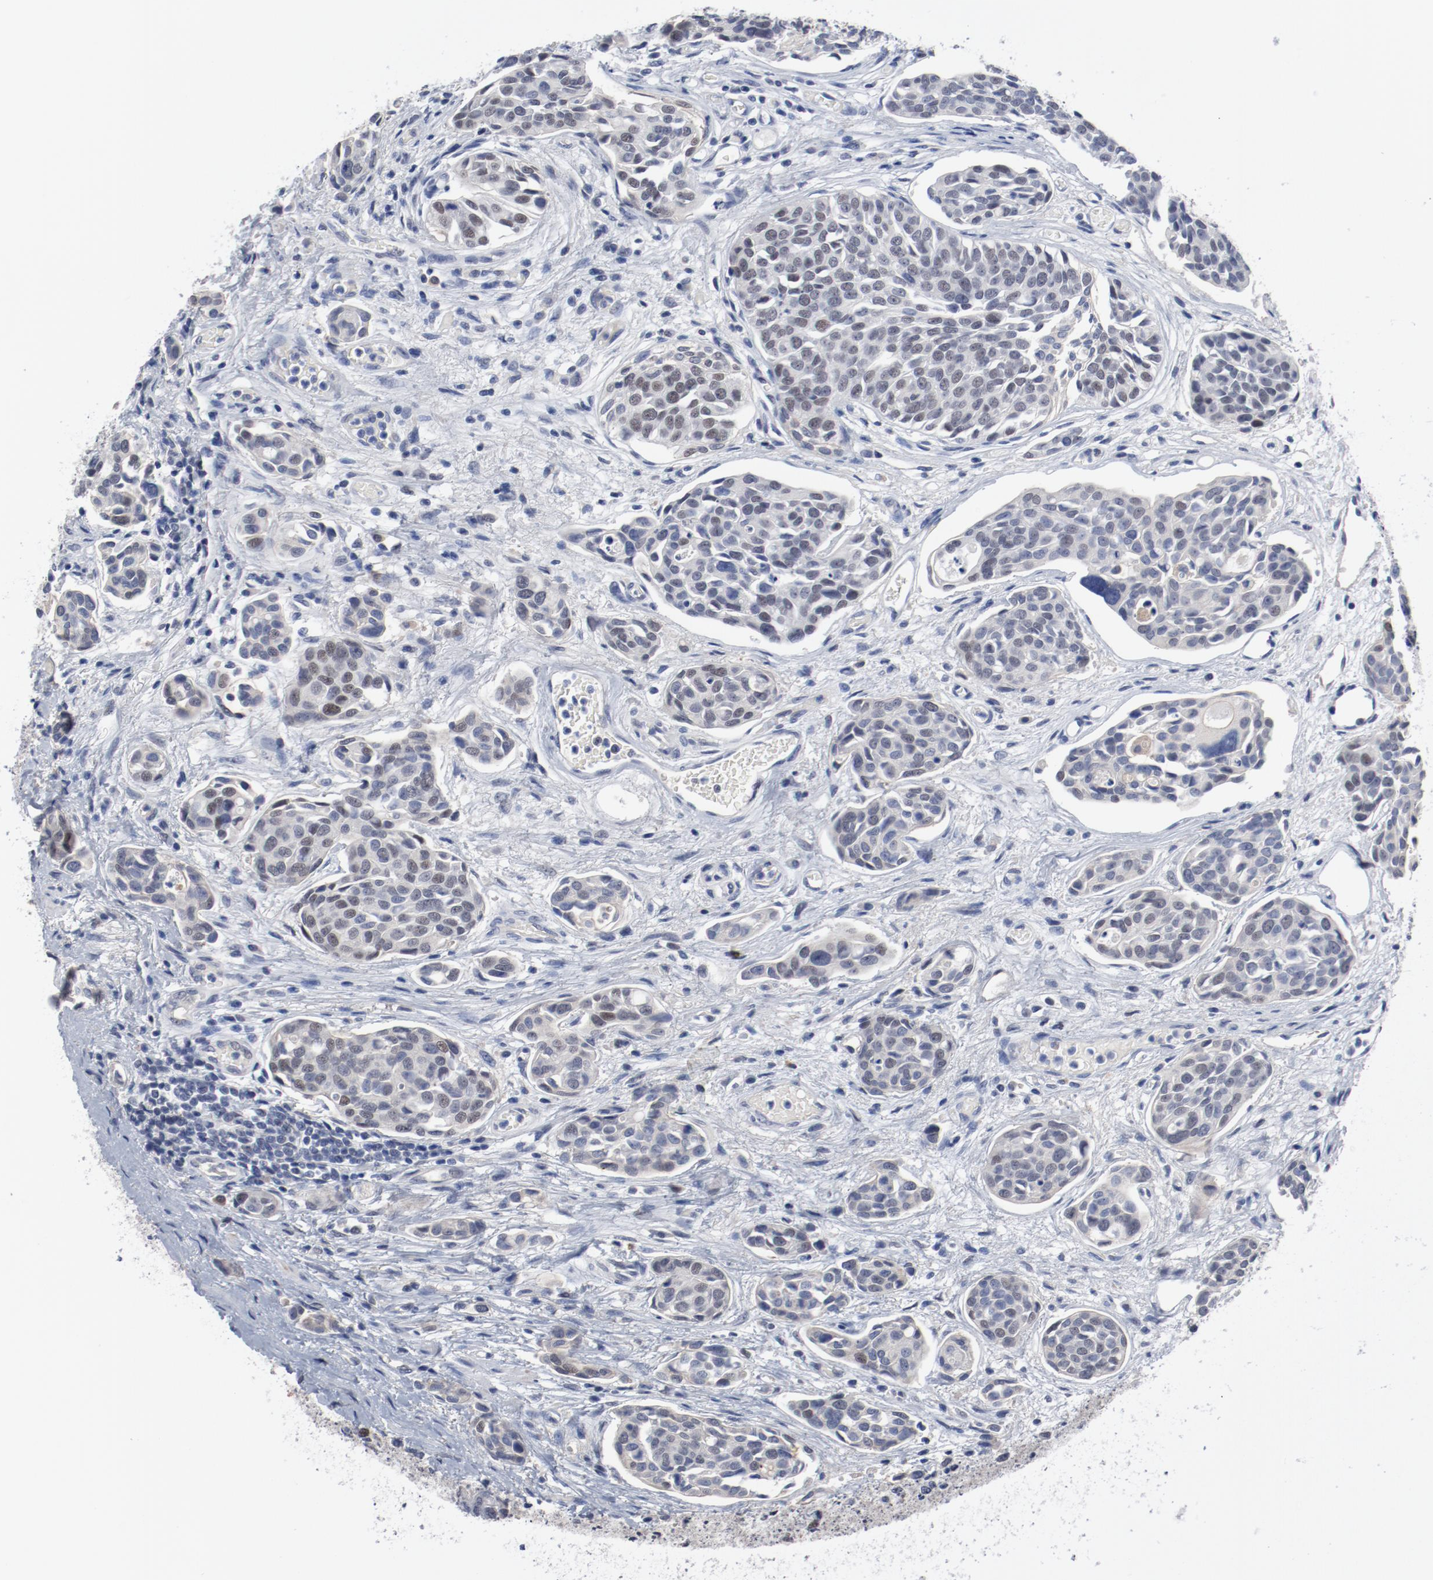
{"staining": {"intensity": "weak", "quantity": "<25%", "location": "nuclear"}, "tissue": "urothelial cancer", "cell_type": "Tumor cells", "image_type": "cancer", "snomed": [{"axis": "morphology", "description": "Urothelial carcinoma, High grade"}, {"axis": "topography", "description": "Urinary bladder"}], "caption": "Immunohistochemistry (IHC) photomicrograph of neoplastic tissue: human urothelial cancer stained with DAB (3,3'-diaminobenzidine) shows no significant protein staining in tumor cells.", "gene": "ANKLE2", "patient": {"sex": "male", "age": 78}}